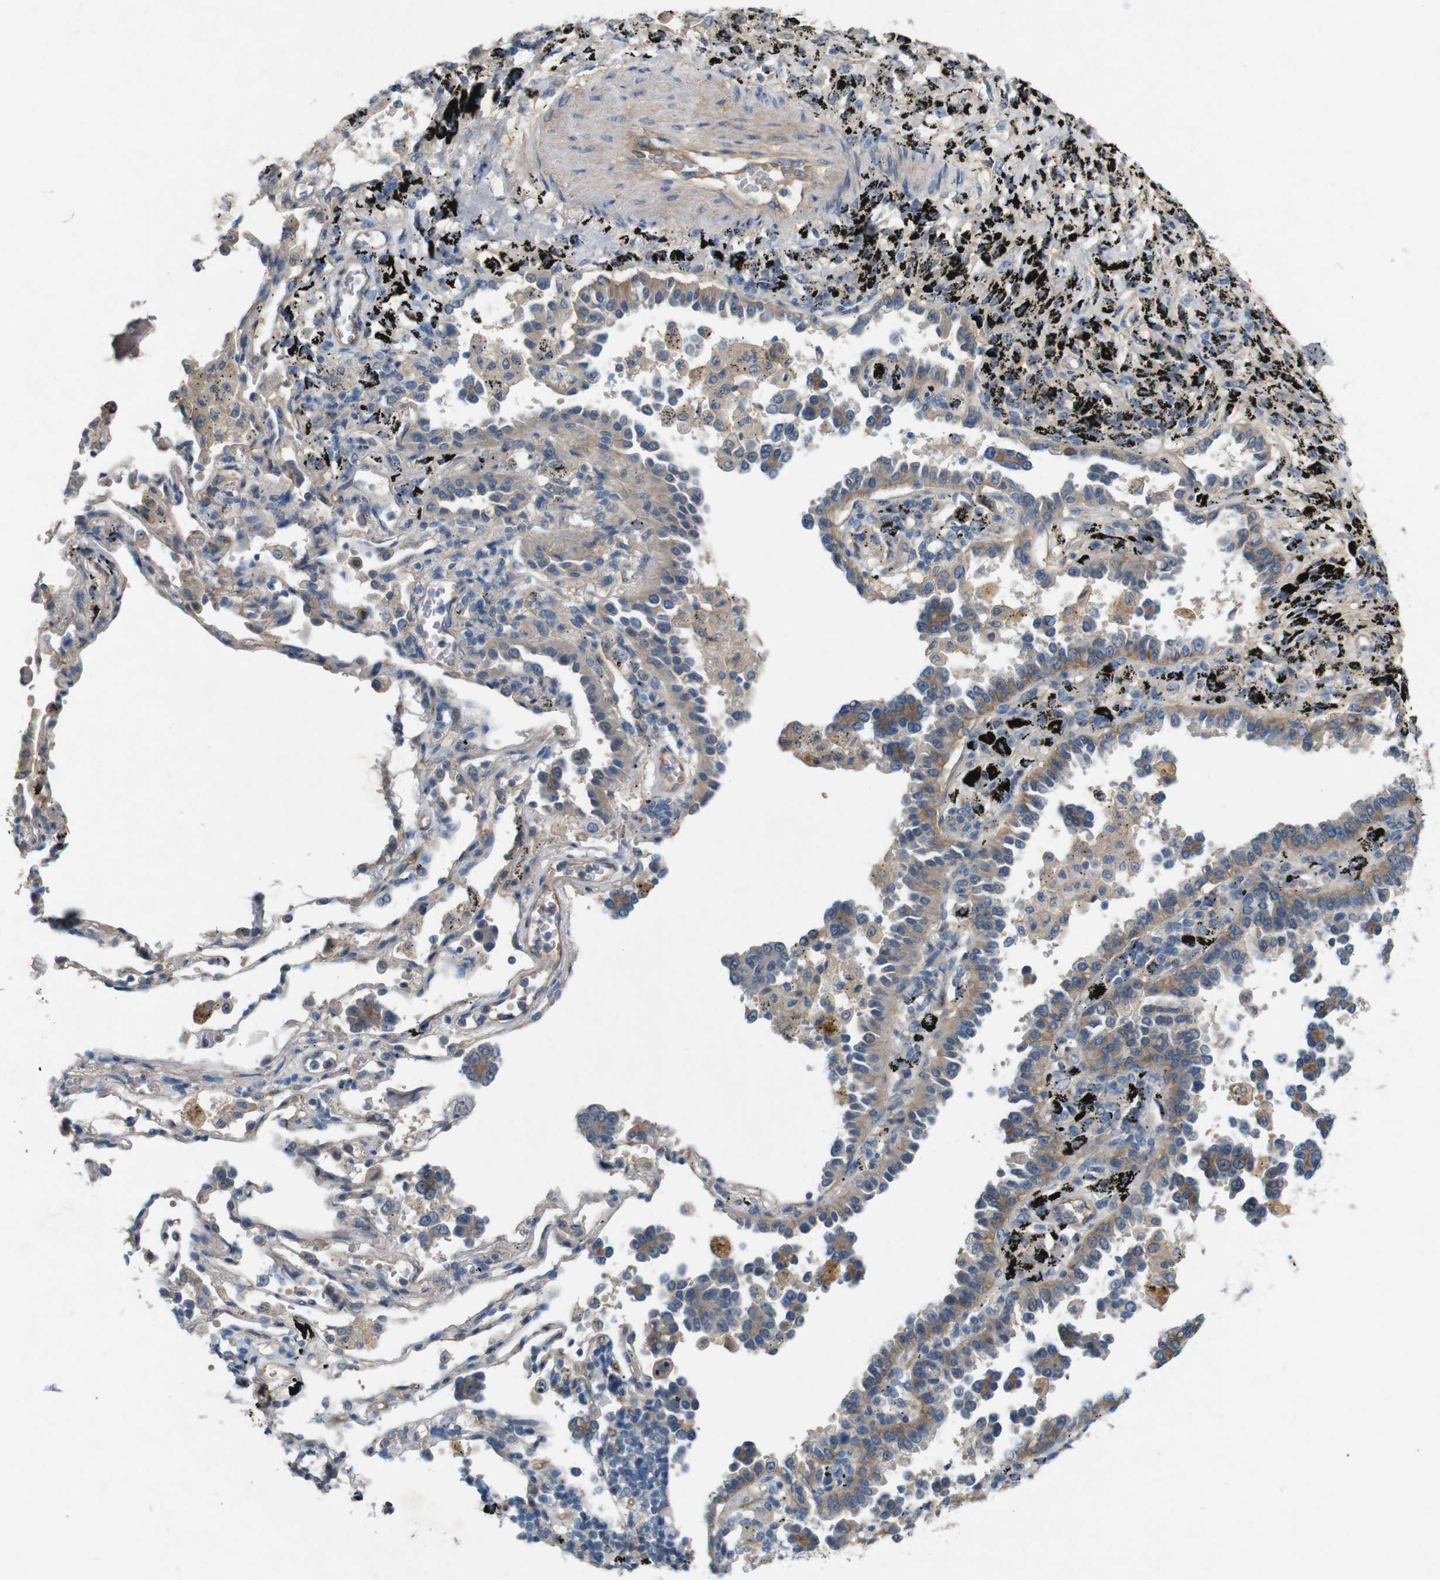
{"staining": {"intensity": "moderate", "quantity": ">75%", "location": "cytoplasmic/membranous"}, "tissue": "lung cancer", "cell_type": "Tumor cells", "image_type": "cancer", "snomed": [{"axis": "morphology", "description": "Normal tissue, NOS"}, {"axis": "morphology", "description": "Adenocarcinoma, NOS"}, {"axis": "topography", "description": "Lung"}], "caption": "A histopathology image of human adenocarcinoma (lung) stained for a protein reveals moderate cytoplasmic/membranous brown staining in tumor cells. Nuclei are stained in blue.", "gene": "PVR", "patient": {"sex": "male", "age": 59}}